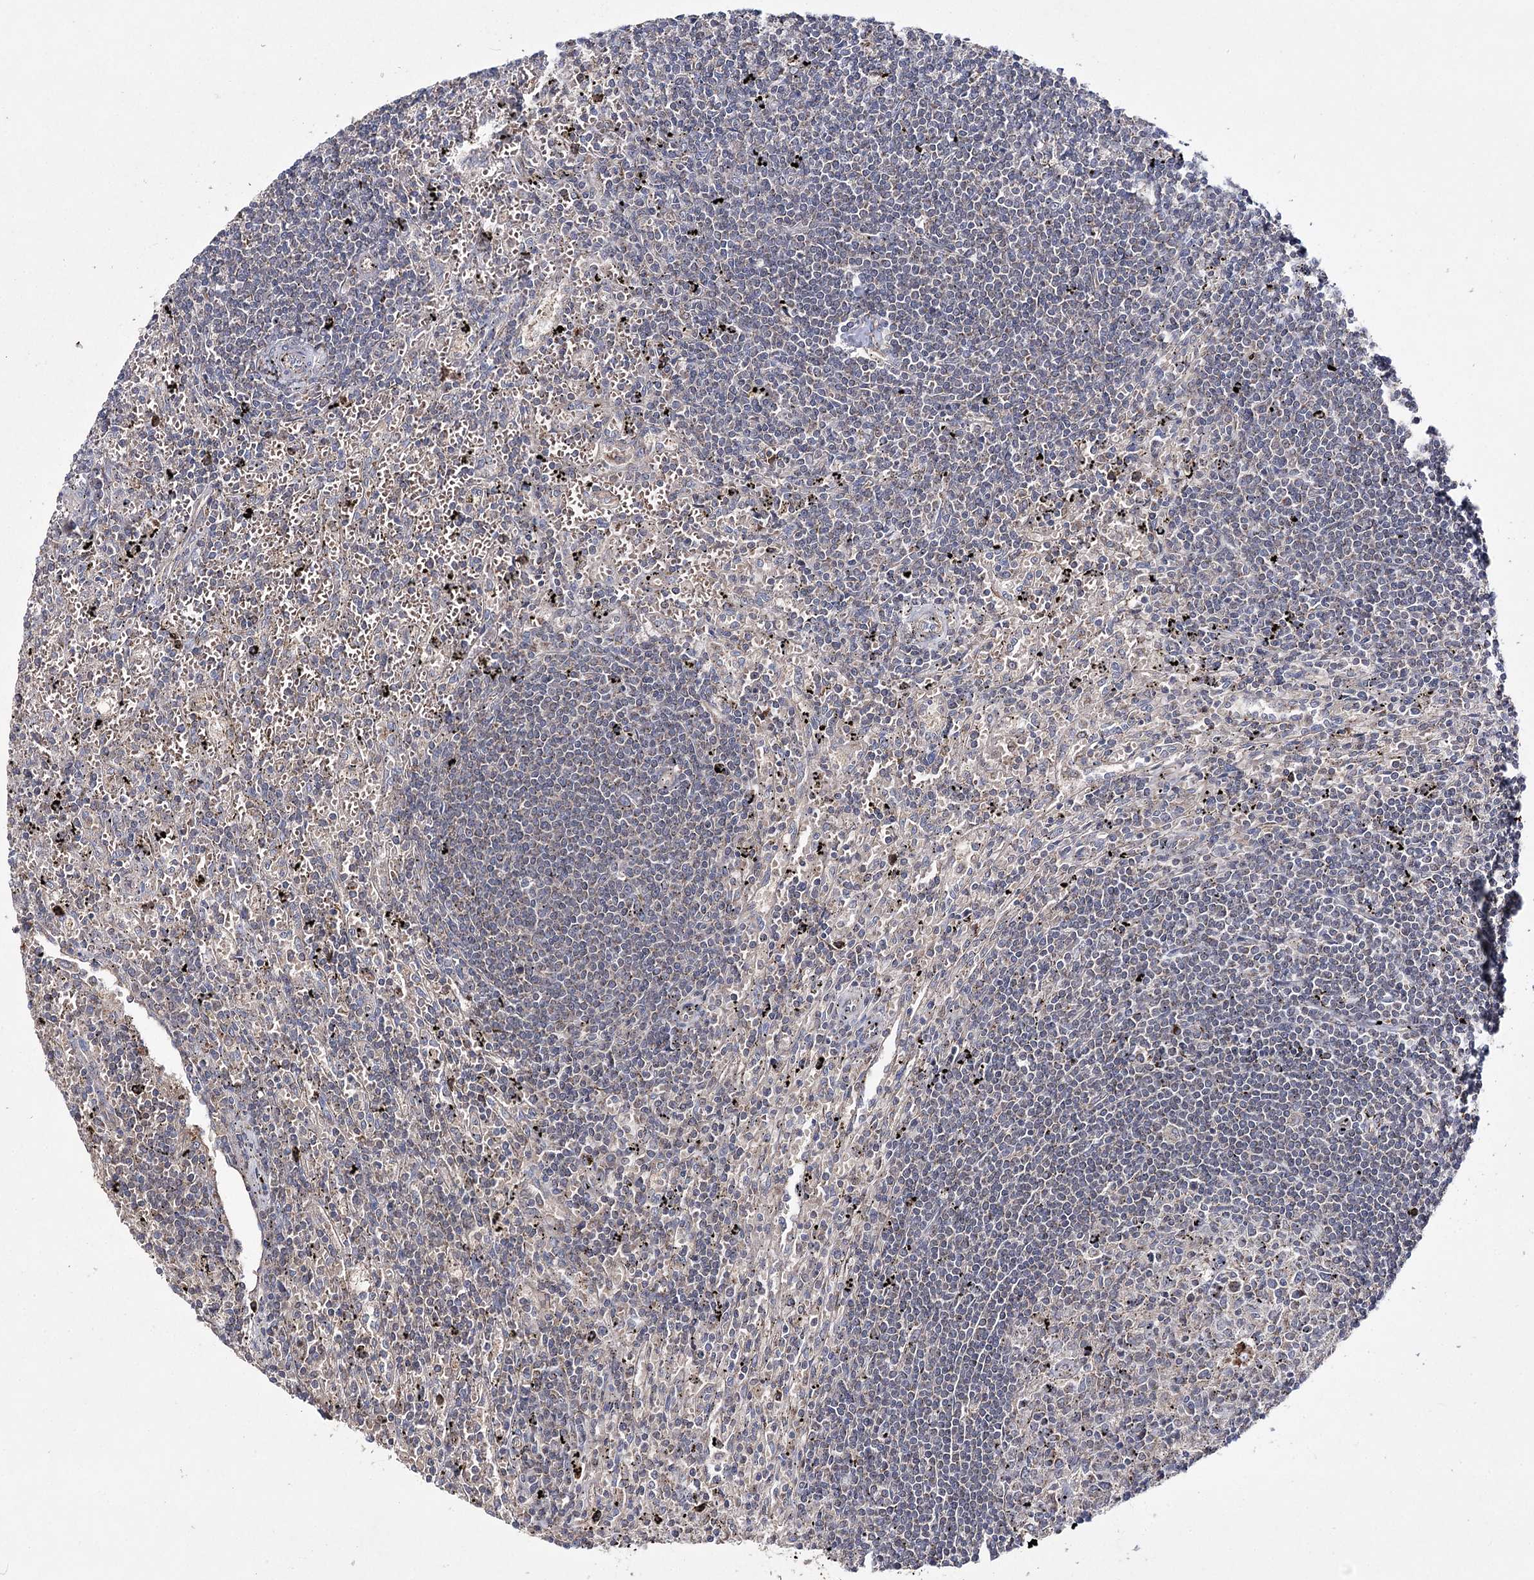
{"staining": {"intensity": "negative", "quantity": "none", "location": "none"}, "tissue": "lymphoma", "cell_type": "Tumor cells", "image_type": "cancer", "snomed": [{"axis": "morphology", "description": "Malignant lymphoma, non-Hodgkin's type, Low grade"}, {"axis": "topography", "description": "Spleen"}], "caption": "DAB (3,3'-diaminobenzidine) immunohistochemical staining of lymphoma displays no significant staining in tumor cells. Nuclei are stained in blue.", "gene": "AURKC", "patient": {"sex": "male", "age": 76}}